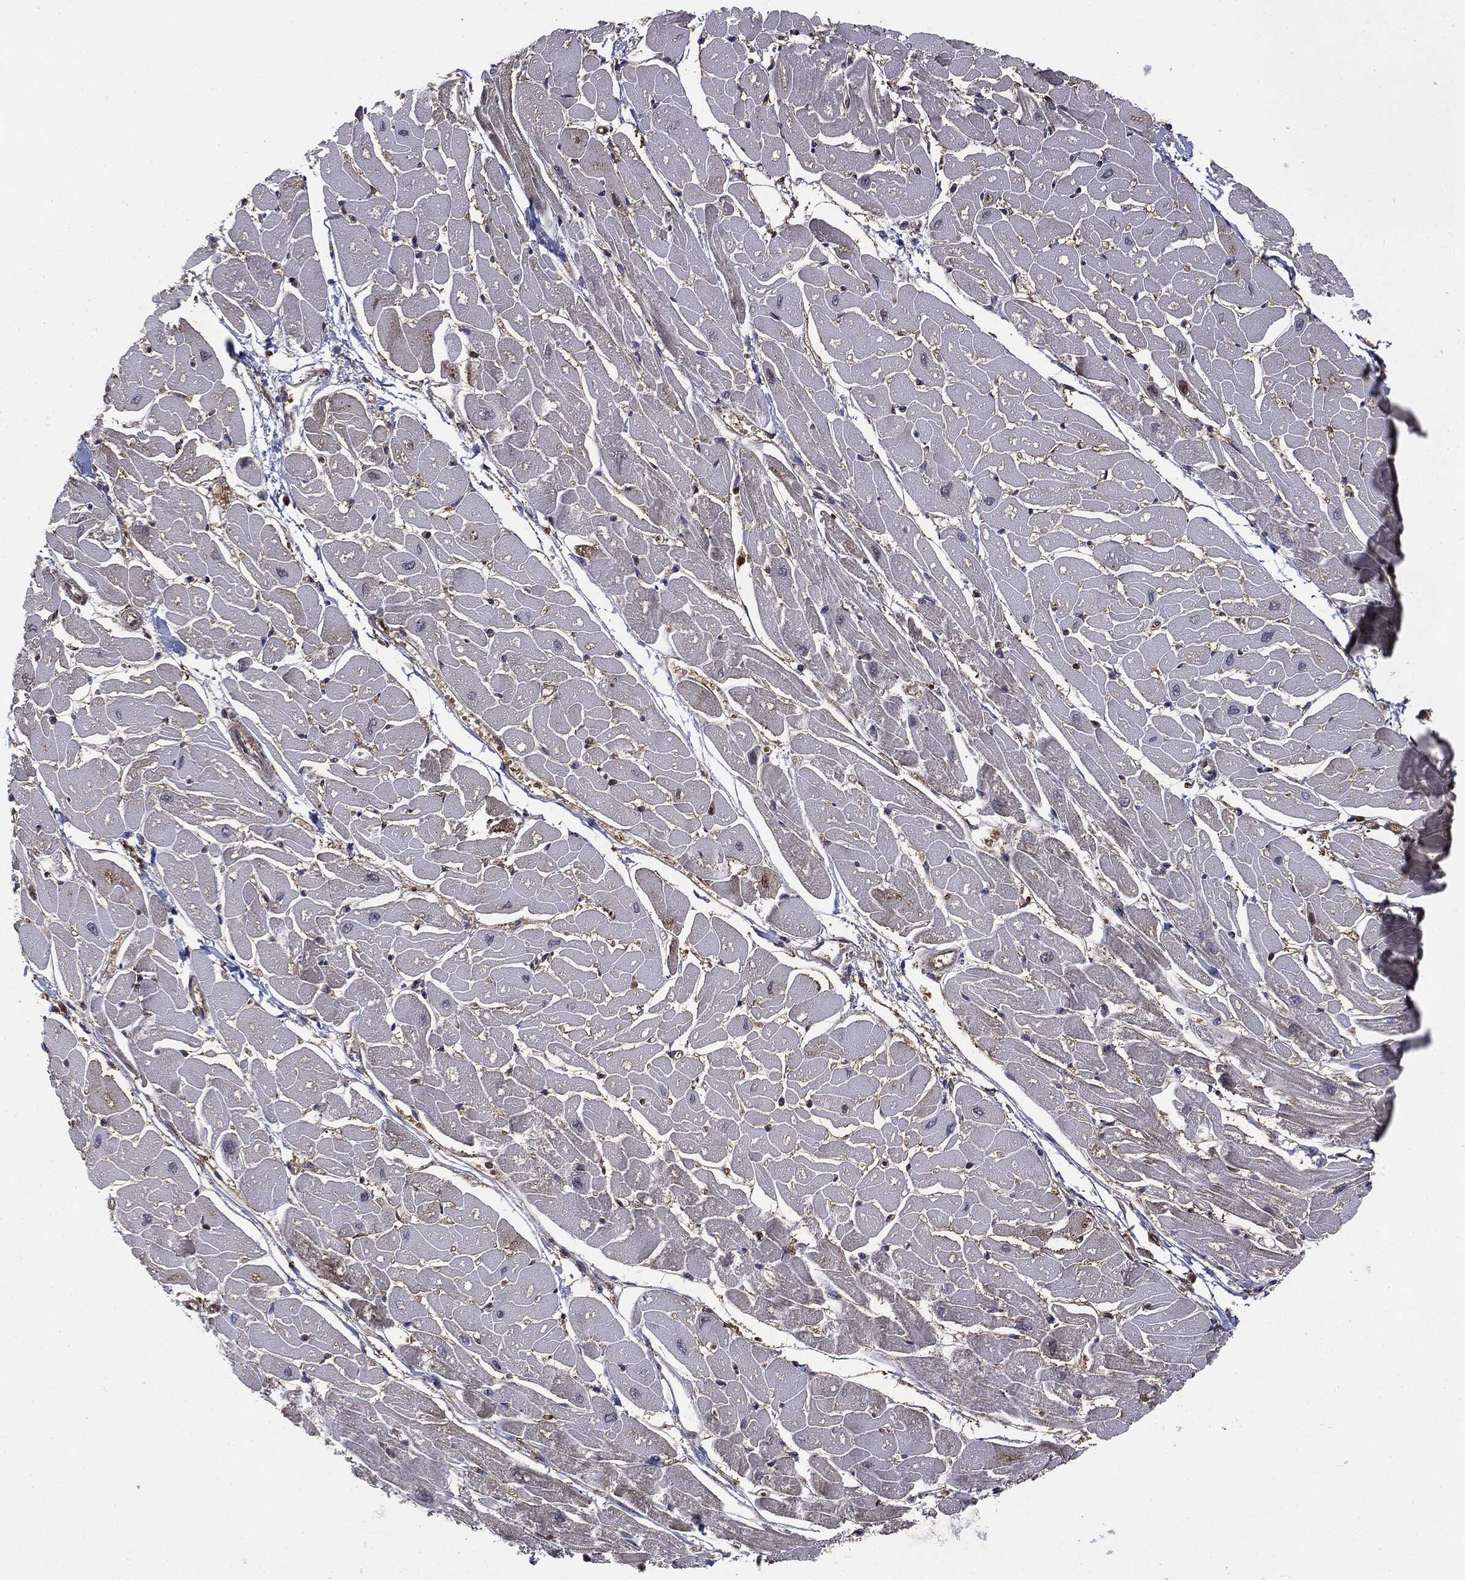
{"staining": {"intensity": "moderate", "quantity": "25%-75%", "location": "cytoplasmic/membranous"}, "tissue": "heart muscle", "cell_type": "Cardiomyocytes", "image_type": "normal", "snomed": [{"axis": "morphology", "description": "Normal tissue, NOS"}, {"axis": "topography", "description": "Heart"}], "caption": "Protein expression analysis of benign heart muscle exhibits moderate cytoplasmic/membranous expression in about 25%-75% of cardiomyocytes.", "gene": "NME1", "patient": {"sex": "male", "age": 57}}